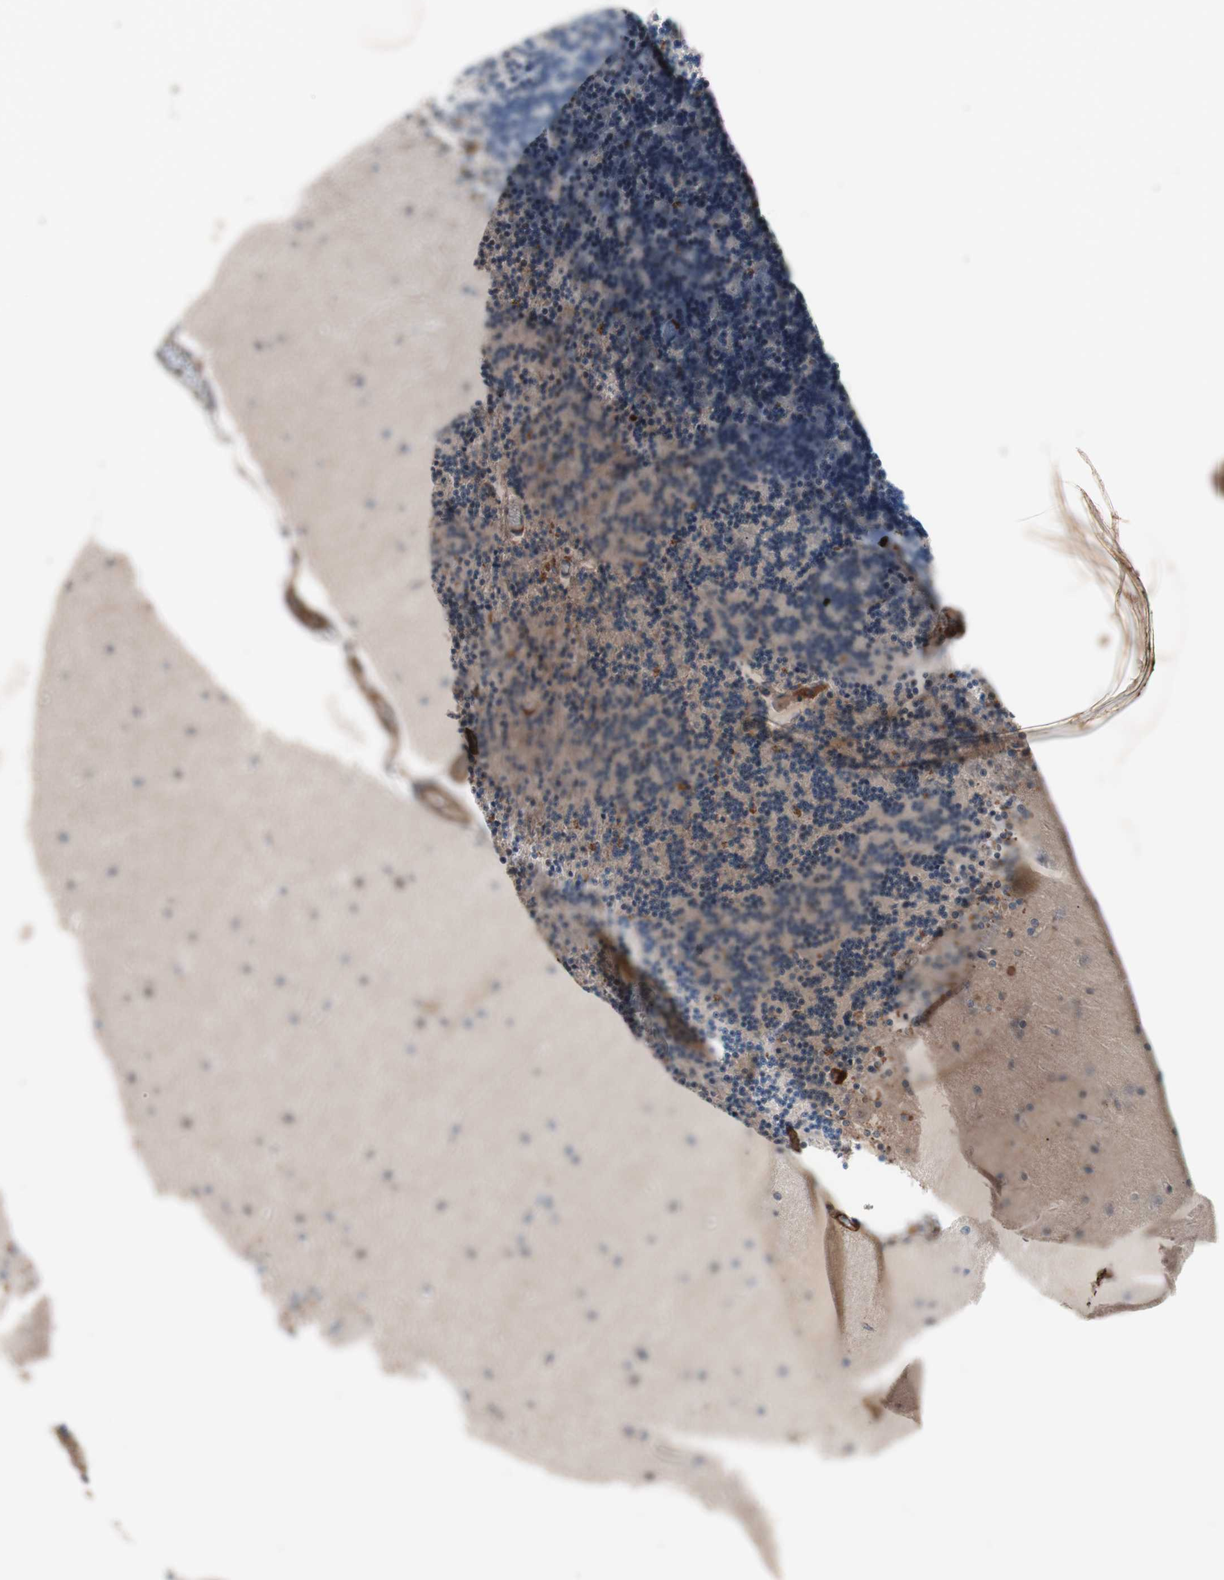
{"staining": {"intensity": "weak", "quantity": "<25%", "location": "cytoplasmic/membranous"}, "tissue": "cerebellum", "cell_type": "Cells in granular layer", "image_type": "normal", "snomed": [{"axis": "morphology", "description": "Normal tissue, NOS"}, {"axis": "topography", "description": "Cerebellum"}], "caption": "Immunohistochemistry (IHC) photomicrograph of unremarkable cerebellum: cerebellum stained with DAB (3,3'-diaminobenzidine) shows no significant protein staining in cells in granular layer. (DAB (3,3'-diaminobenzidine) immunohistochemistry with hematoxylin counter stain).", "gene": "LITAF", "patient": {"sex": "female", "age": 54}}